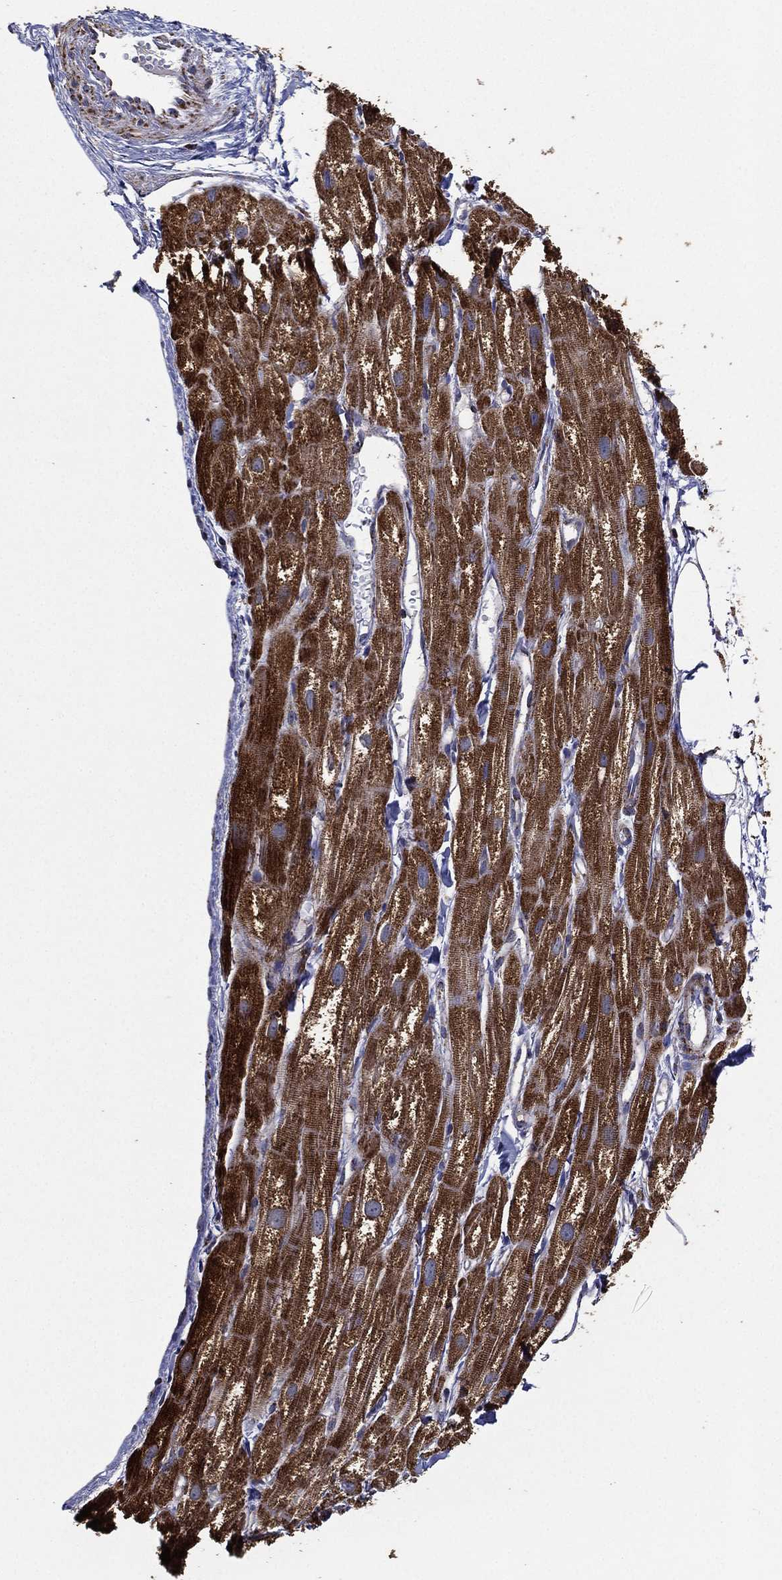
{"staining": {"intensity": "strong", "quantity": ">75%", "location": "cytoplasmic/membranous"}, "tissue": "heart muscle", "cell_type": "Cardiomyocytes", "image_type": "normal", "snomed": [{"axis": "morphology", "description": "Normal tissue, NOS"}, {"axis": "topography", "description": "Heart"}], "caption": "Cardiomyocytes display high levels of strong cytoplasmic/membranous positivity in about >75% of cells in benign human heart muscle.", "gene": "NDUFAB1", "patient": {"sex": "male", "age": 58}}